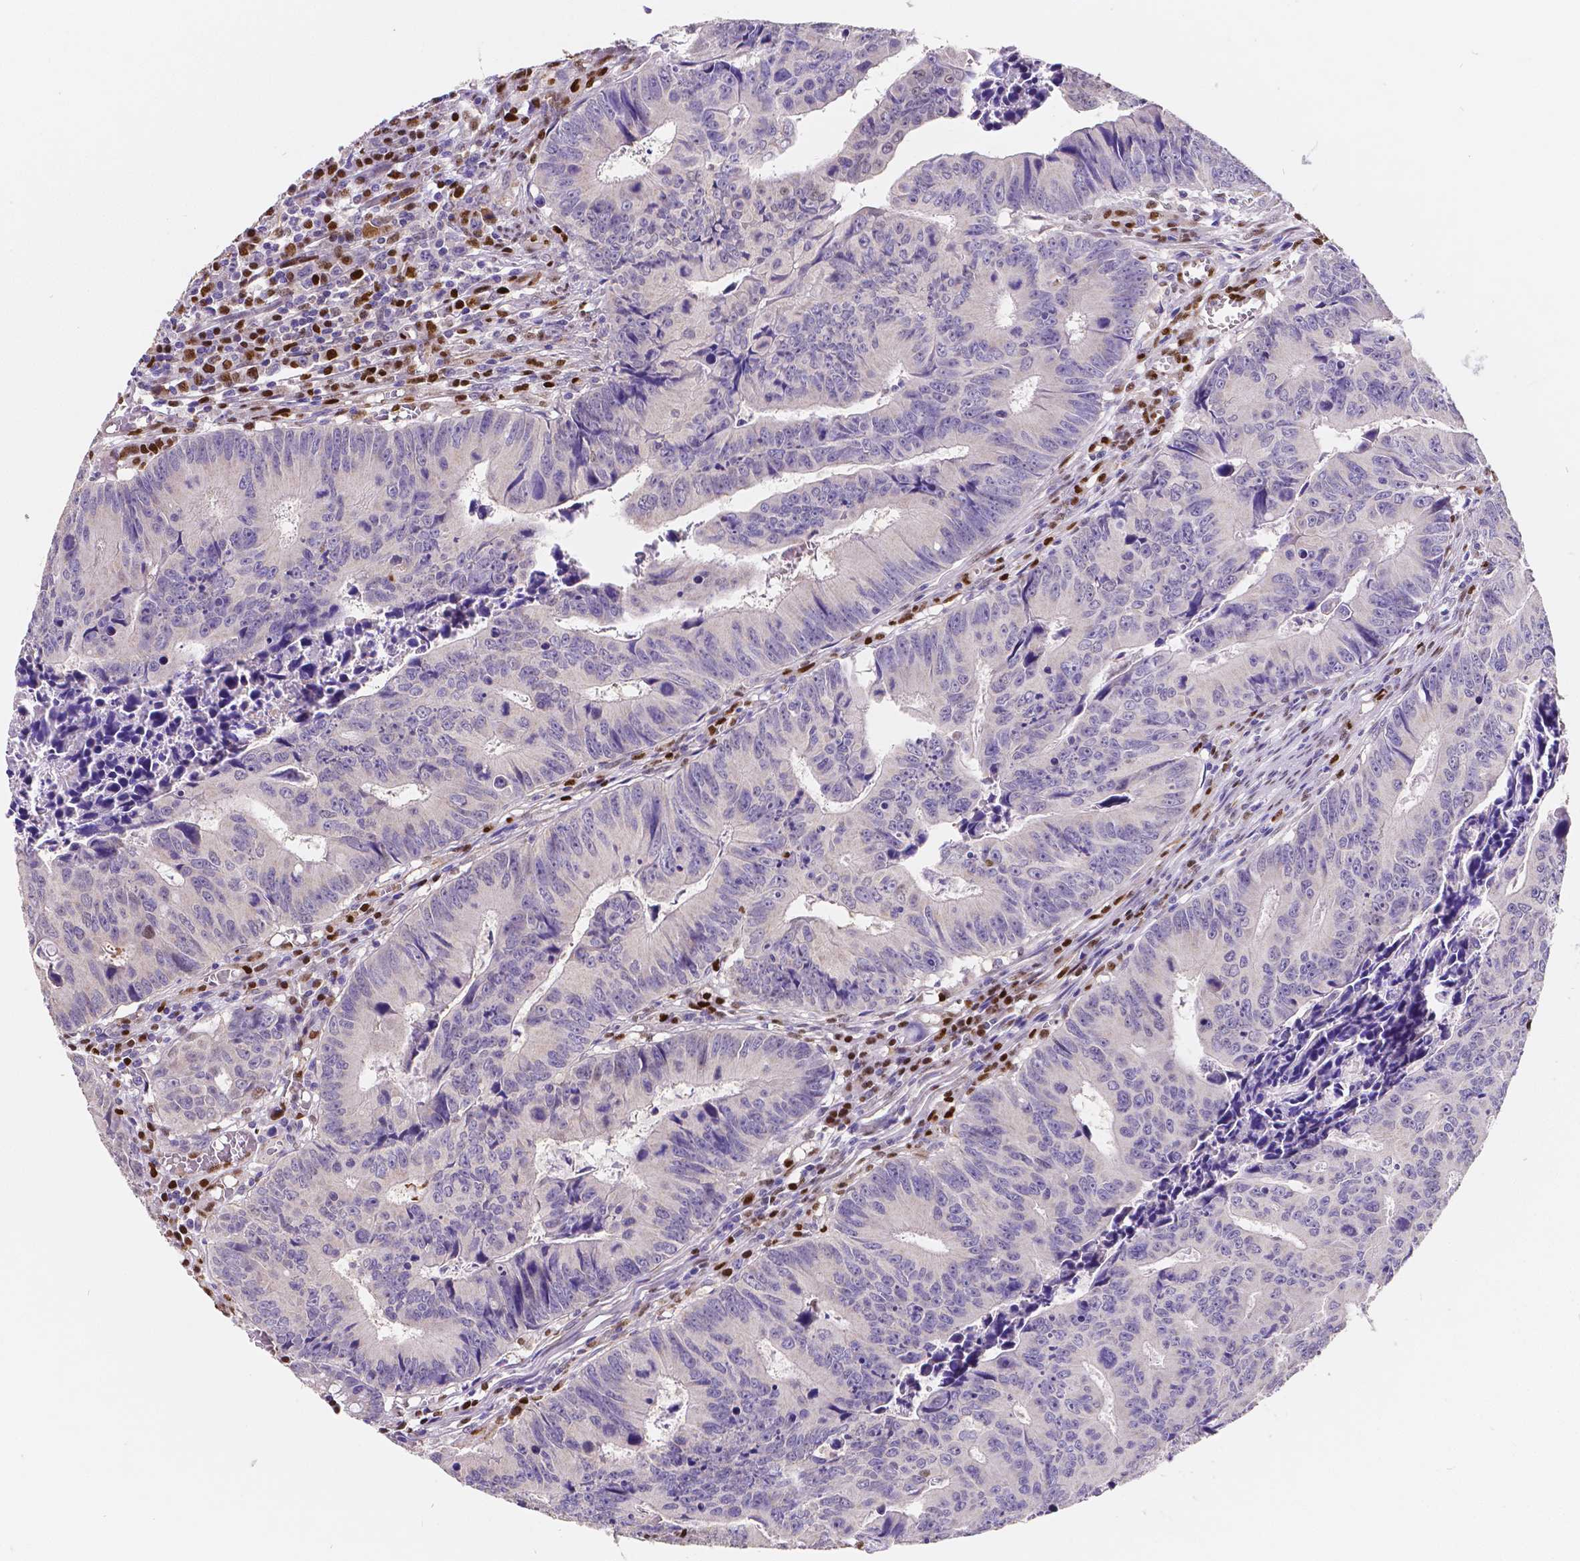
{"staining": {"intensity": "negative", "quantity": "none", "location": "none"}, "tissue": "colorectal cancer", "cell_type": "Tumor cells", "image_type": "cancer", "snomed": [{"axis": "morphology", "description": "Adenocarcinoma, NOS"}, {"axis": "topography", "description": "Colon"}], "caption": "Immunohistochemistry of colorectal cancer demonstrates no expression in tumor cells. (DAB (3,3'-diaminobenzidine) immunohistochemistry, high magnification).", "gene": "MEF2C", "patient": {"sex": "female", "age": 87}}